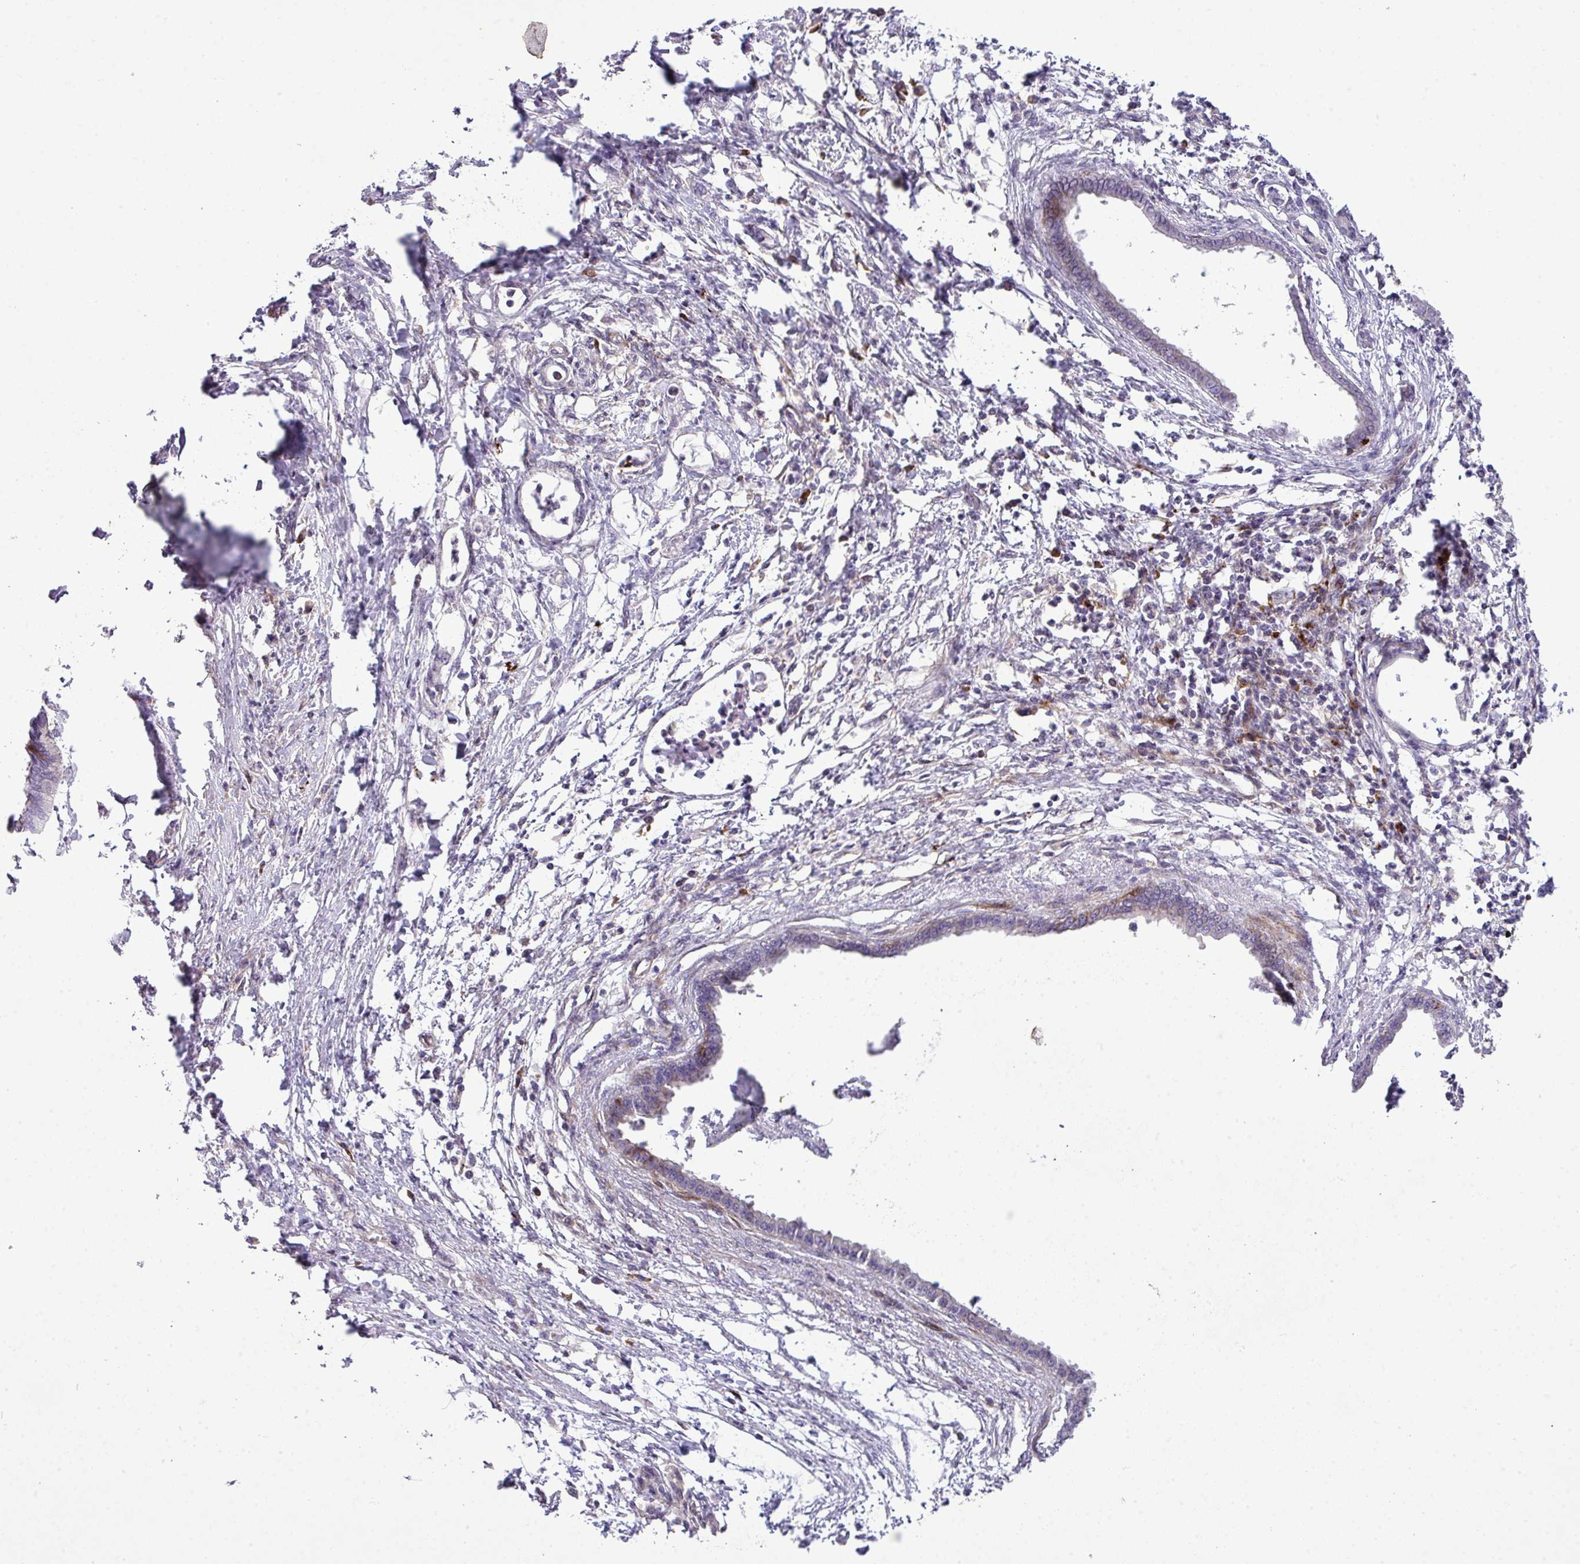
{"staining": {"intensity": "negative", "quantity": "none", "location": "none"}, "tissue": "pancreatic cancer", "cell_type": "Tumor cells", "image_type": "cancer", "snomed": [{"axis": "morphology", "description": "Adenocarcinoma, NOS"}, {"axis": "topography", "description": "Pancreas"}], "caption": "Histopathology image shows no protein positivity in tumor cells of pancreatic adenocarcinoma tissue. Nuclei are stained in blue.", "gene": "TPRA1", "patient": {"sex": "female", "age": 55}}